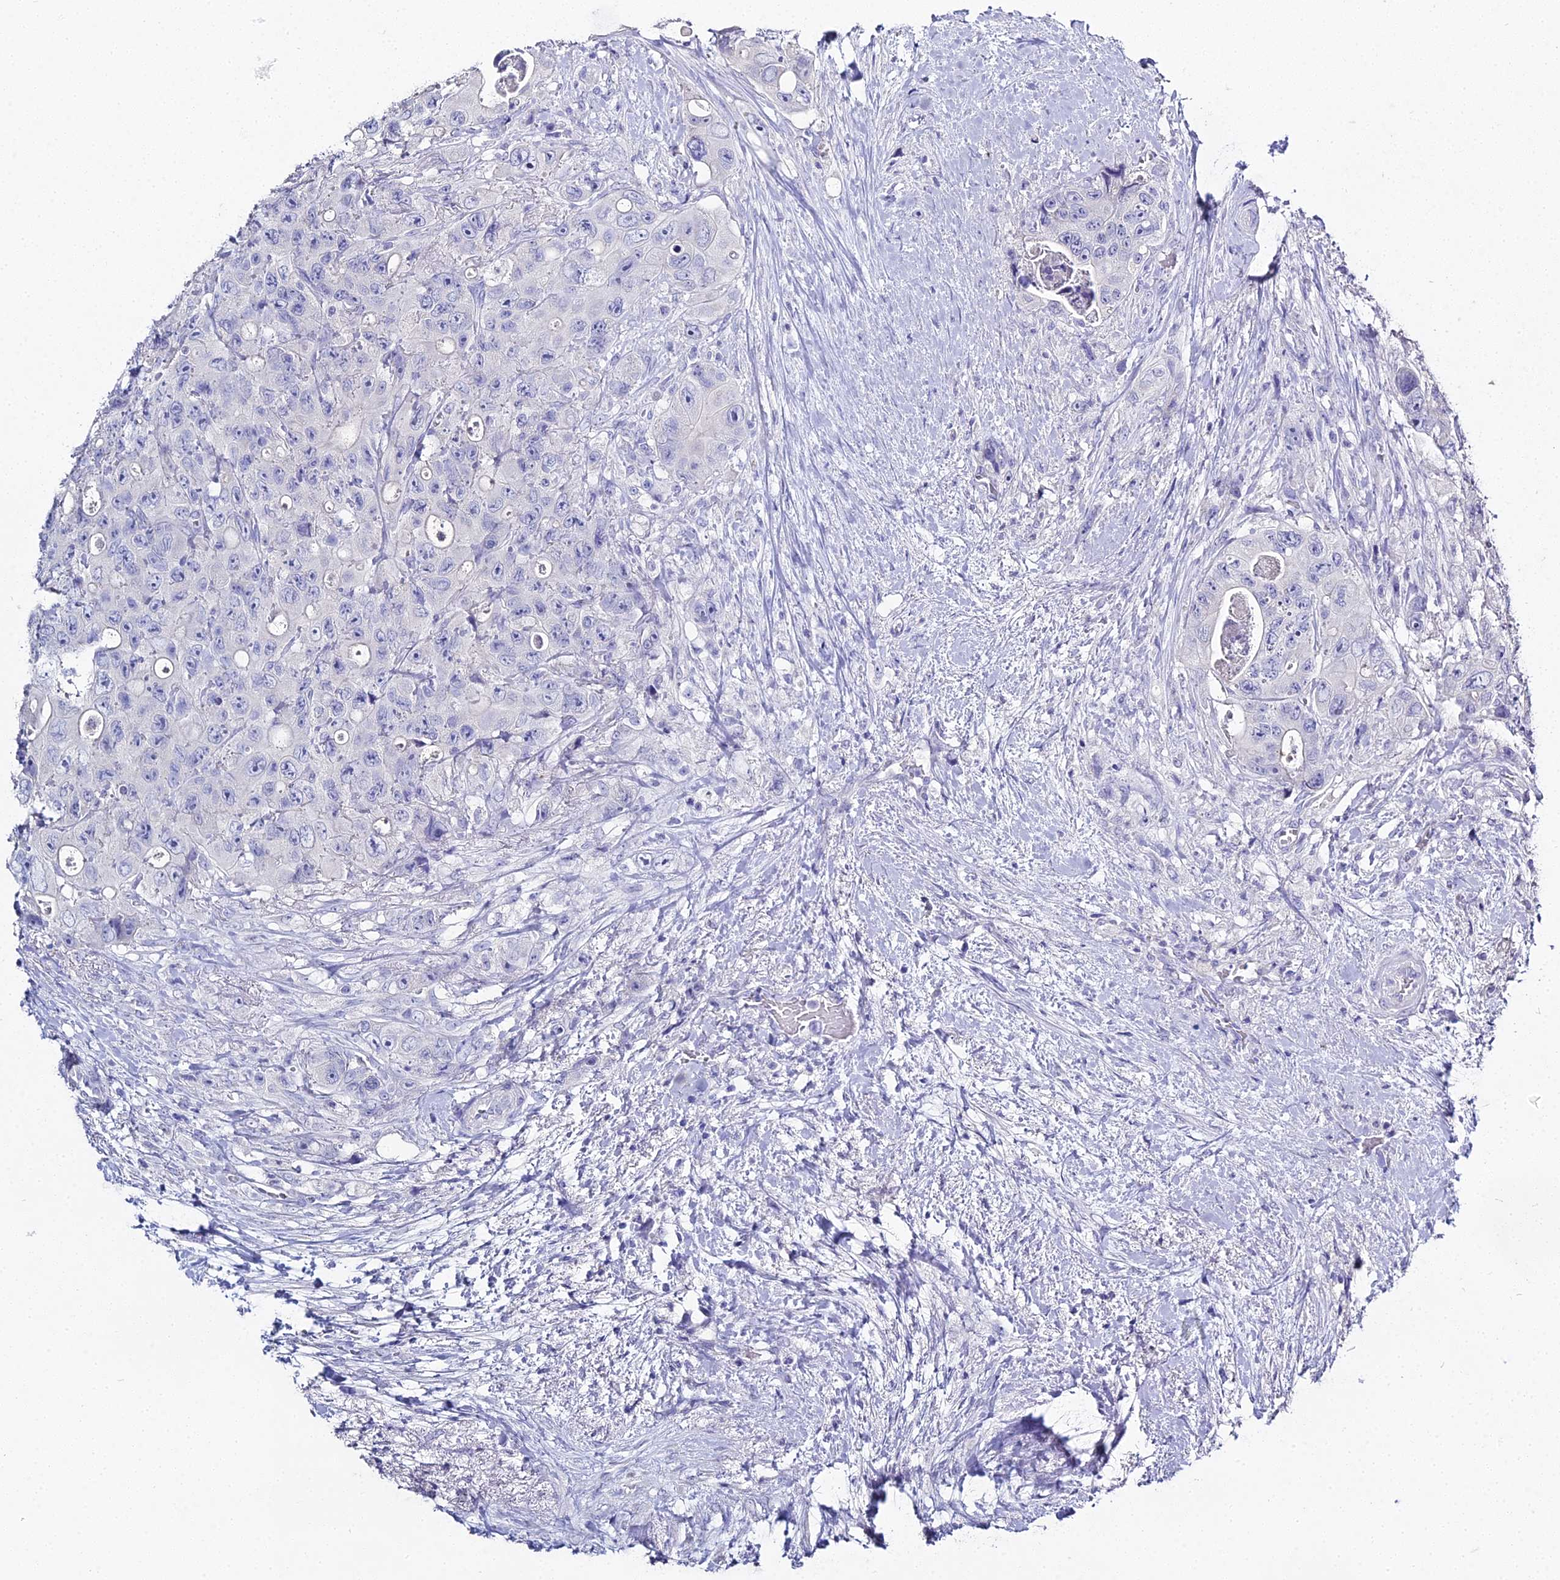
{"staining": {"intensity": "negative", "quantity": "none", "location": "none"}, "tissue": "colorectal cancer", "cell_type": "Tumor cells", "image_type": "cancer", "snomed": [{"axis": "morphology", "description": "Adenocarcinoma, NOS"}, {"axis": "topography", "description": "Colon"}], "caption": "A histopathology image of human colorectal cancer is negative for staining in tumor cells. Nuclei are stained in blue.", "gene": "S100A7", "patient": {"sex": "female", "age": 46}}